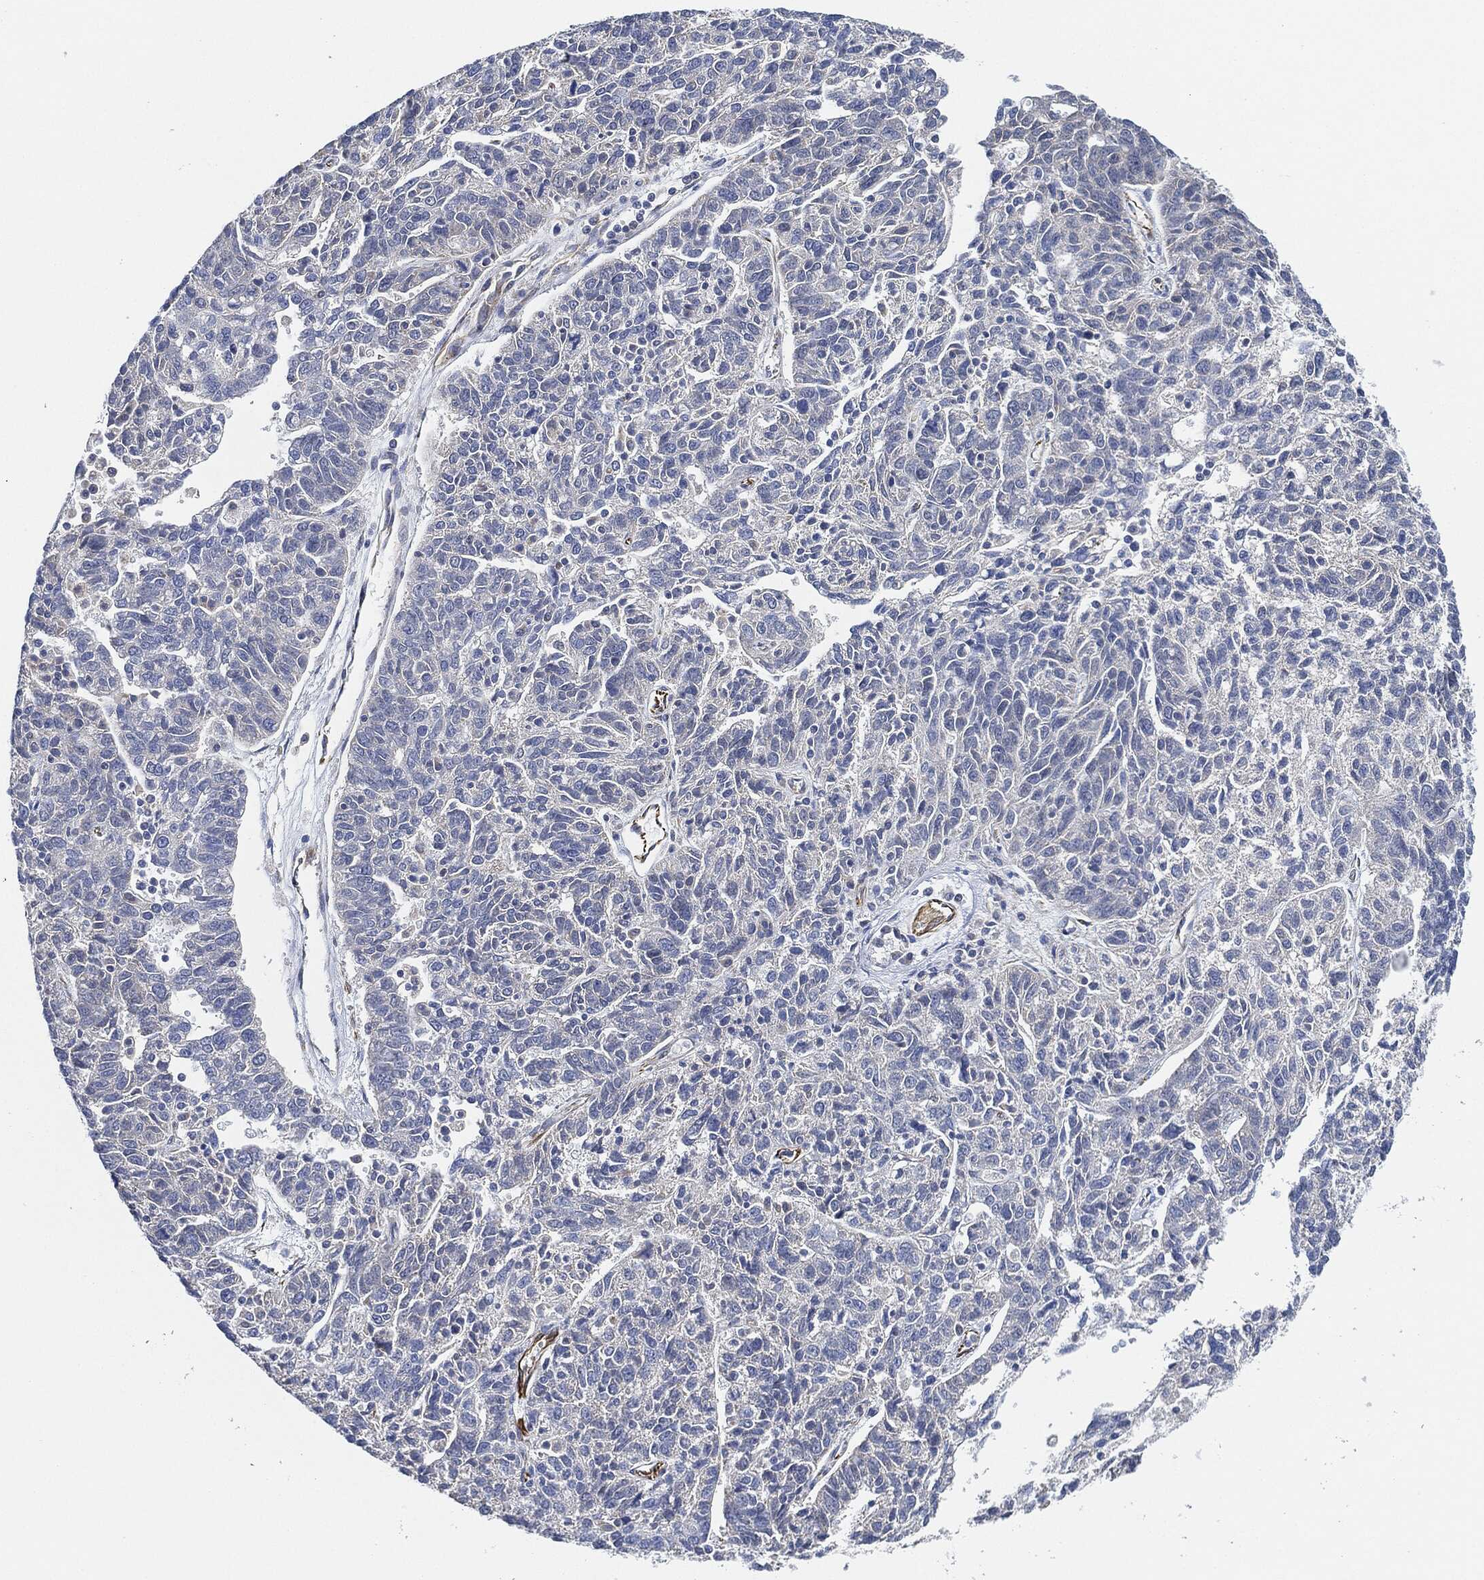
{"staining": {"intensity": "negative", "quantity": "none", "location": "none"}, "tissue": "ovarian cancer", "cell_type": "Tumor cells", "image_type": "cancer", "snomed": [{"axis": "morphology", "description": "Cystadenocarcinoma, serous, NOS"}, {"axis": "topography", "description": "Ovary"}], "caption": "Tumor cells show no significant protein expression in serous cystadenocarcinoma (ovarian).", "gene": "THSD1", "patient": {"sex": "female", "age": 71}}